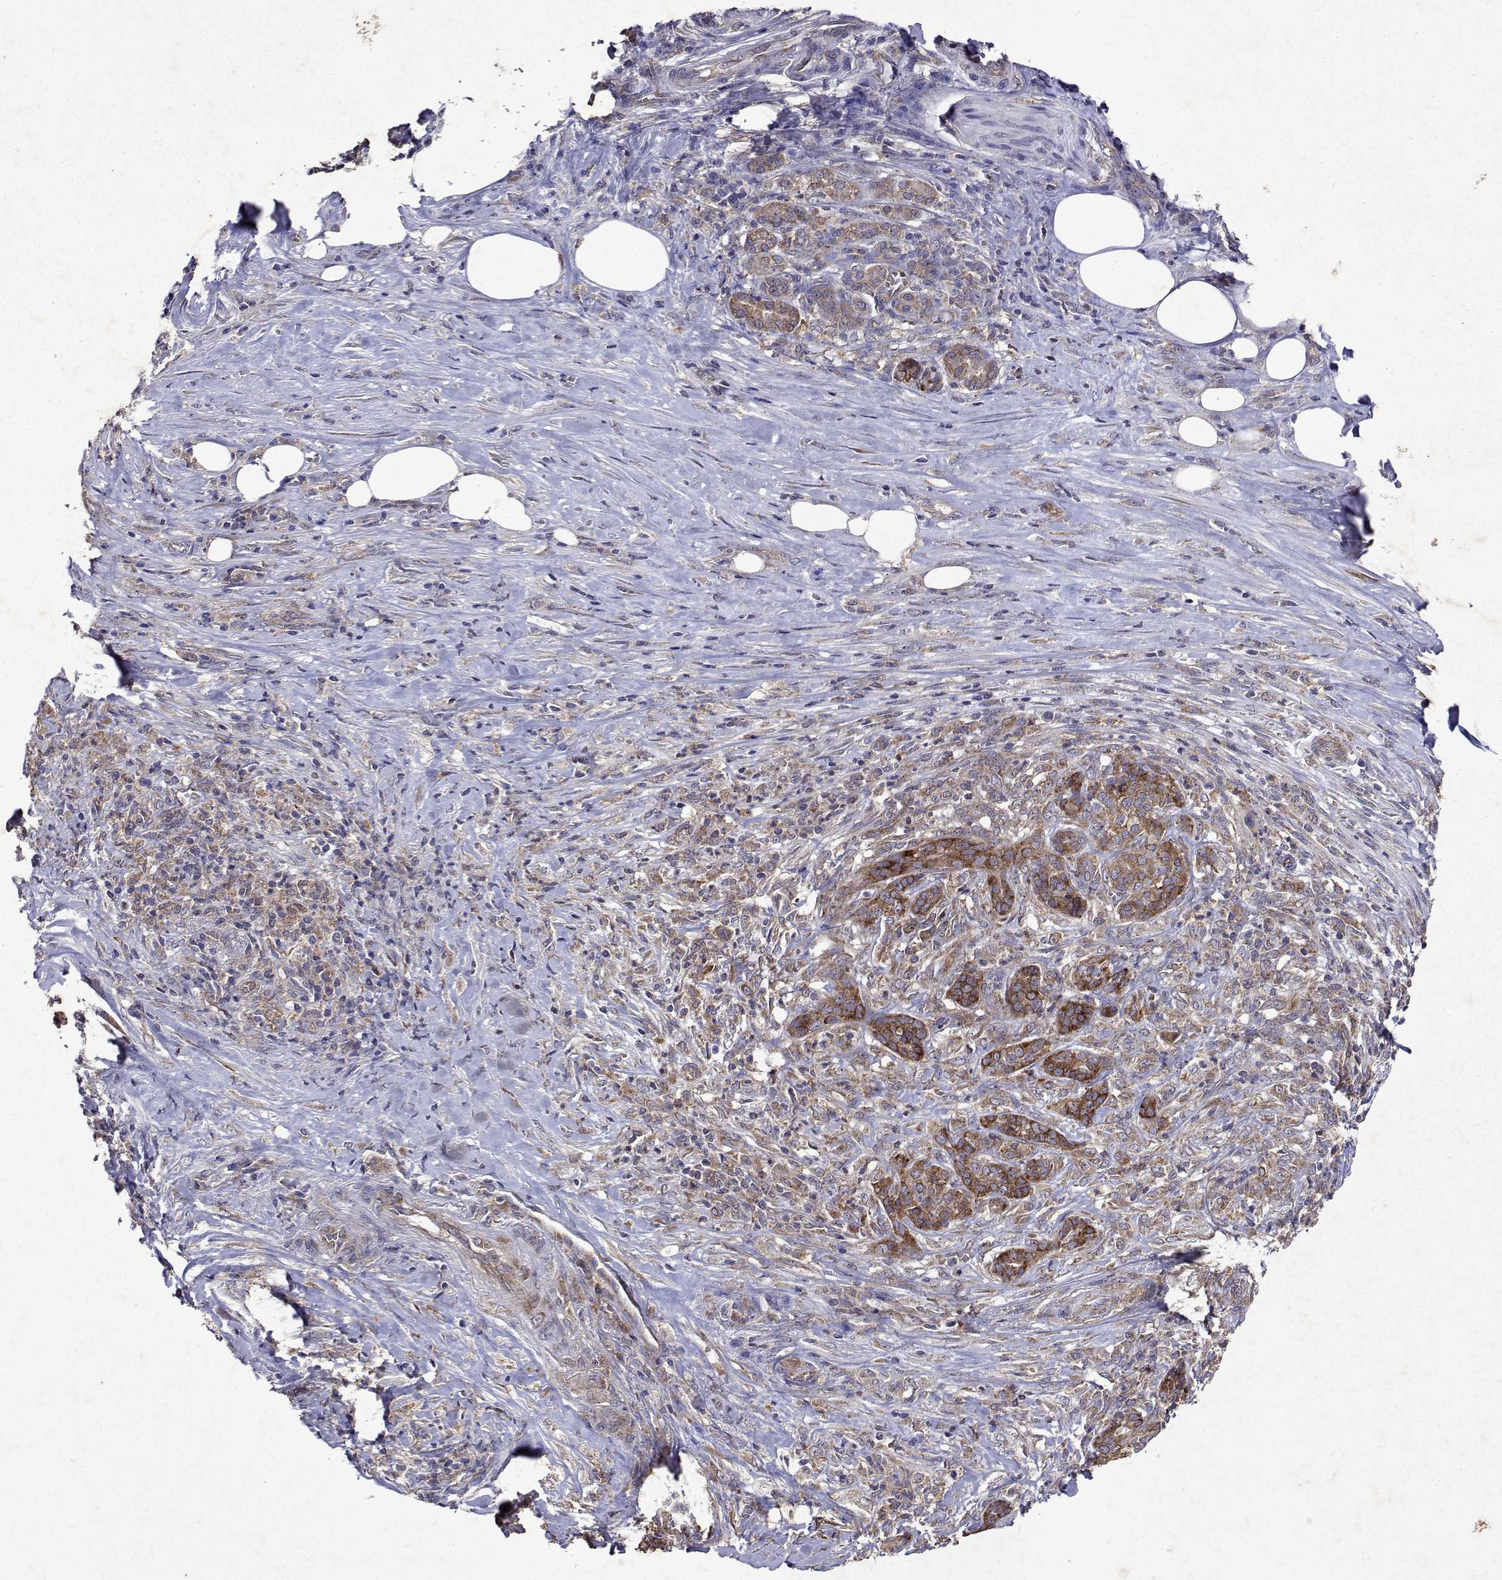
{"staining": {"intensity": "moderate", "quantity": ">75%", "location": "cytoplasmic/membranous"}, "tissue": "pancreatic cancer", "cell_type": "Tumor cells", "image_type": "cancer", "snomed": [{"axis": "morphology", "description": "Normal tissue, NOS"}, {"axis": "morphology", "description": "Inflammation, NOS"}, {"axis": "morphology", "description": "Adenocarcinoma, NOS"}, {"axis": "topography", "description": "Pancreas"}], "caption": "There is medium levels of moderate cytoplasmic/membranous positivity in tumor cells of pancreatic cancer, as demonstrated by immunohistochemical staining (brown color).", "gene": "TARBP2", "patient": {"sex": "male", "age": 57}}